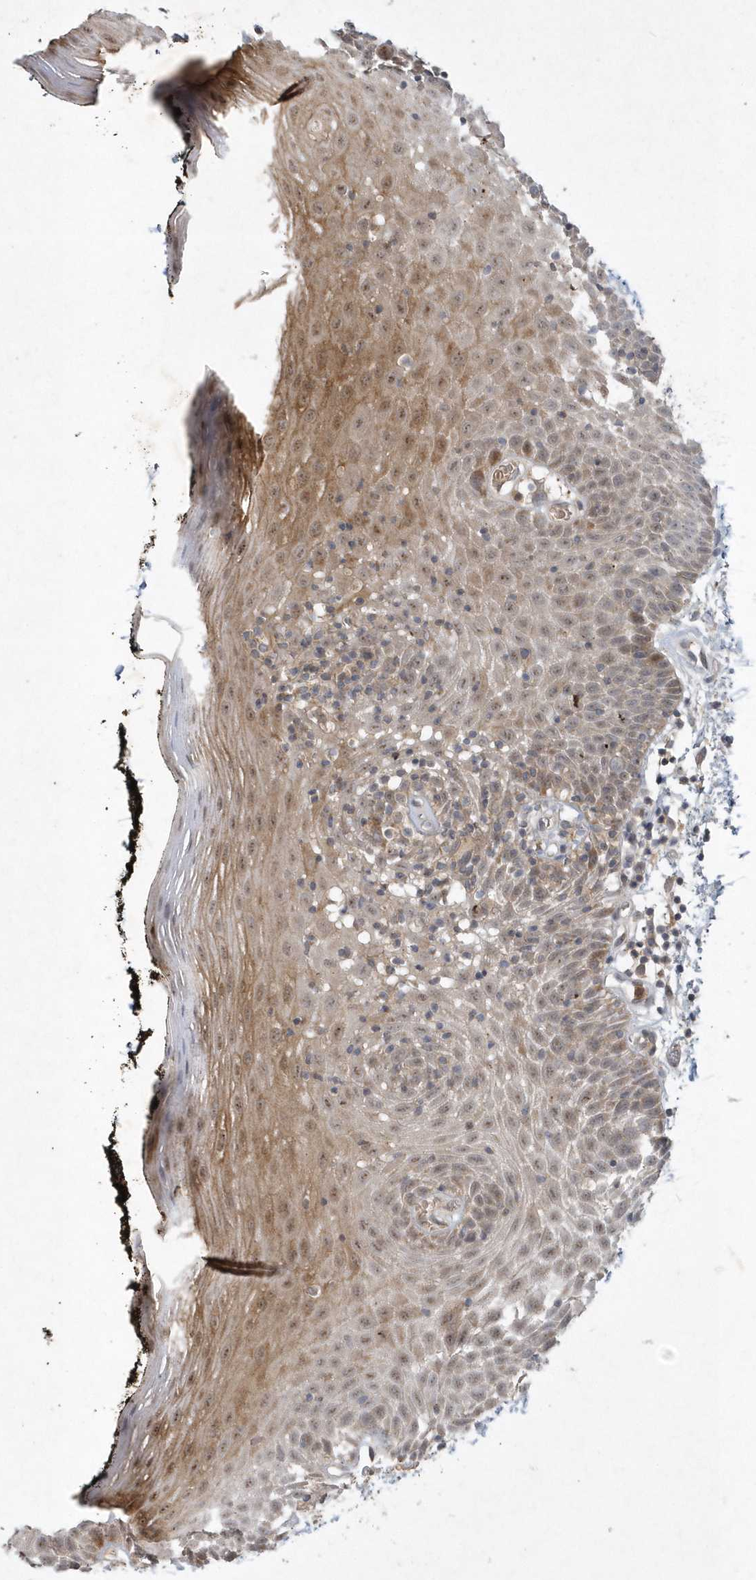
{"staining": {"intensity": "moderate", "quantity": ">75%", "location": "cytoplasmic/membranous,nuclear"}, "tissue": "oral mucosa", "cell_type": "Squamous epithelial cells", "image_type": "normal", "snomed": [{"axis": "morphology", "description": "Normal tissue, NOS"}, {"axis": "topography", "description": "Oral tissue"}], "caption": "The image exhibits immunohistochemical staining of unremarkable oral mucosa. There is moderate cytoplasmic/membranous,nuclear positivity is identified in about >75% of squamous epithelial cells.", "gene": "THG1L", "patient": {"sex": "male", "age": 74}}